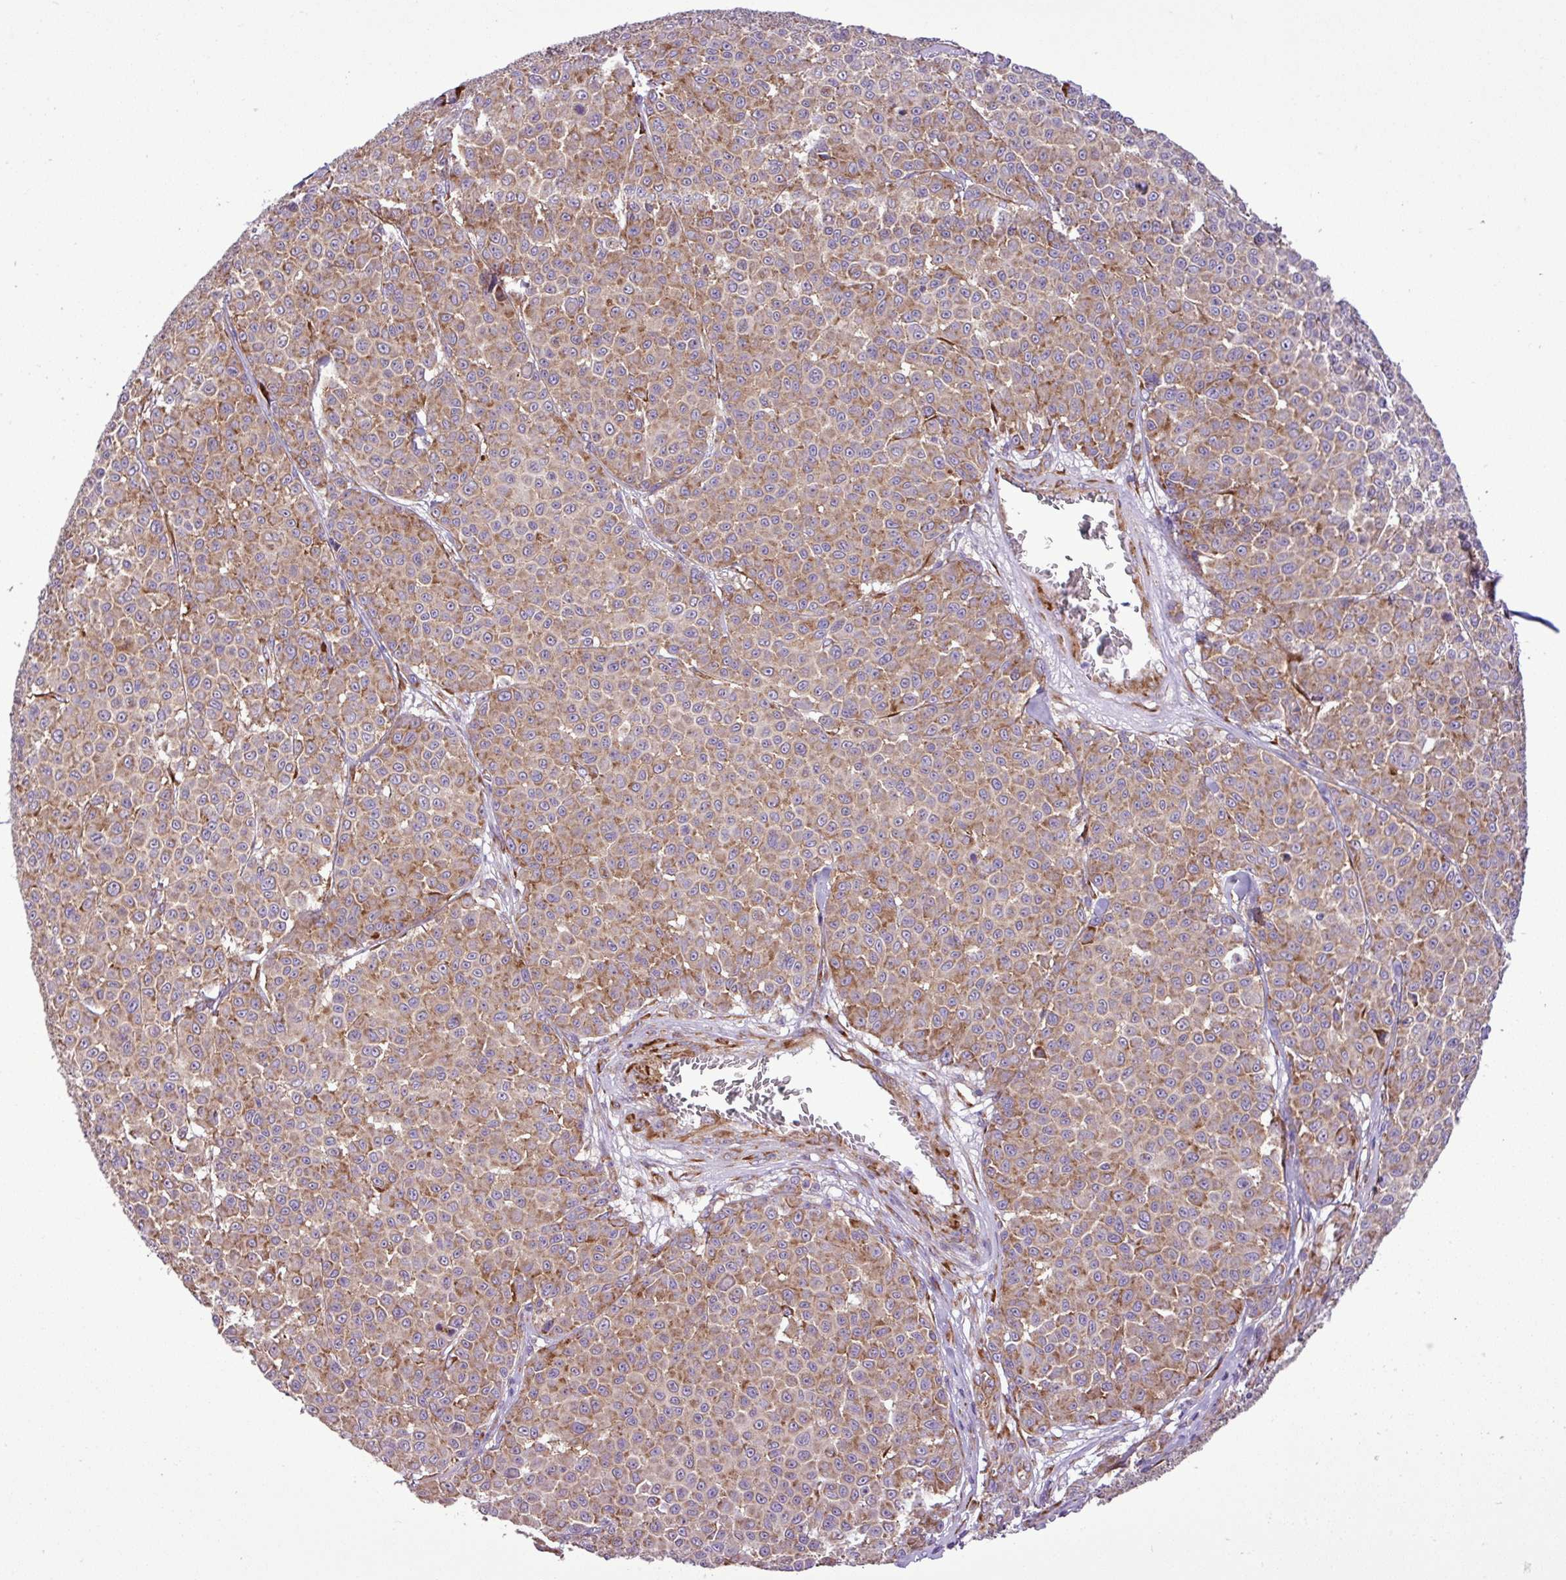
{"staining": {"intensity": "moderate", "quantity": ">75%", "location": "cytoplasmic/membranous"}, "tissue": "melanoma", "cell_type": "Tumor cells", "image_type": "cancer", "snomed": [{"axis": "morphology", "description": "Malignant melanoma, NOS"}, {"axis": "topography", "description": "Skin"}], "caption": "A medium amount of moderate cytoplasmic/membranous positivity is present in about >75% of tumor cells in melanoma tissue. Nuclei are stained in blue.", "gene": "RPL13", "patient": {"sex": "male", "age": 46}}